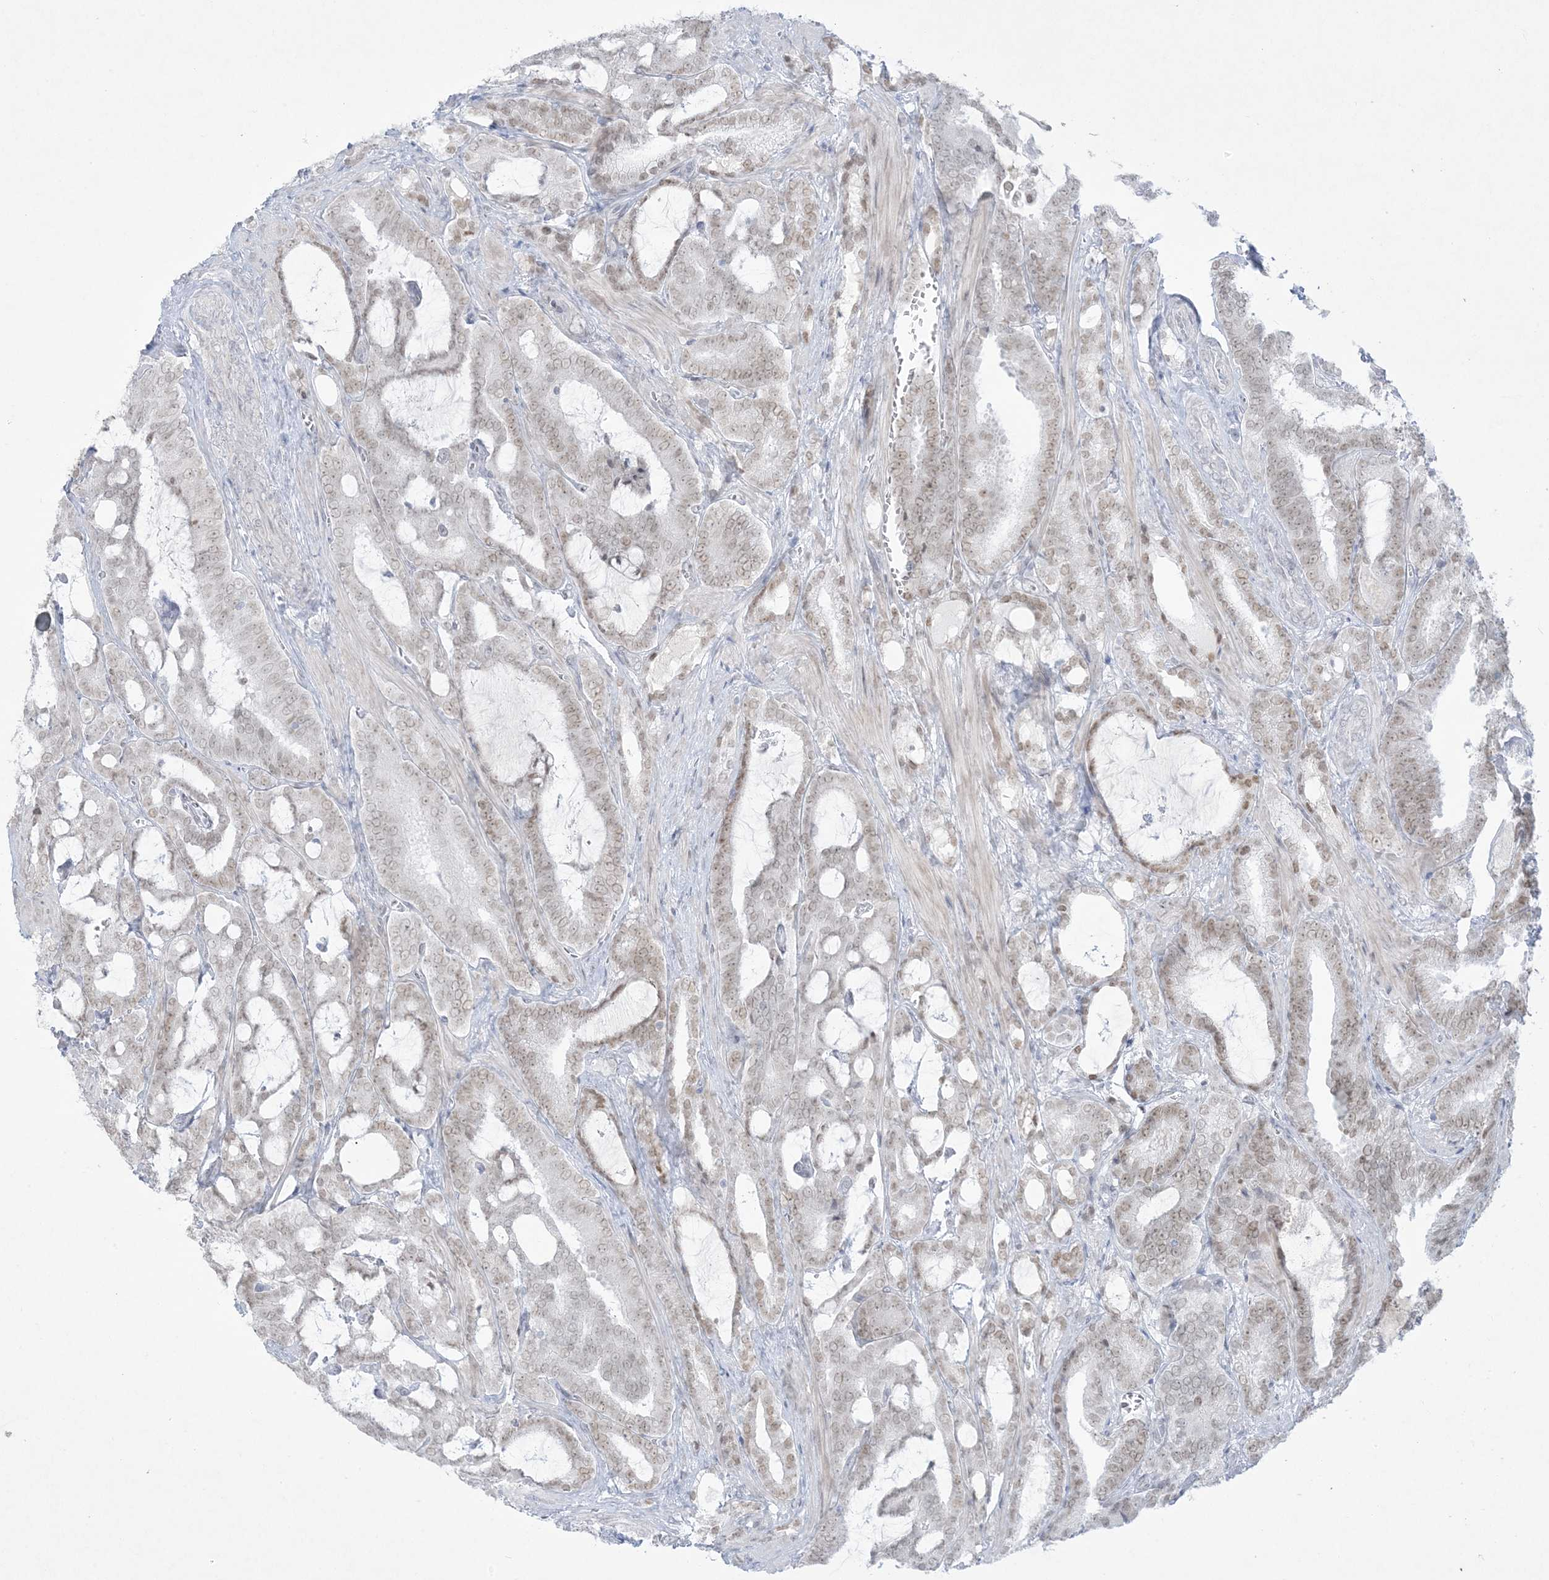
{"staining": {"intensity": "weak", "quantity": "25%-75%", "location": "nuclear"}, "tissue": "prostate cancer", "cell_type": "Tumor cells", "image_type": "cancer", "snomed": [{"axis": "morphology", "description": "Adenocarcinoma, High grade"}, {"axis": "topography", "description": "Prostate and seminal vesicle, NOS"}], "caption": "Immunohistochemistry histopathology image of neoplastic tissue: human prostate adenocarcinoma (high-grade) stained using IHC shows low levels of weak protein expression localized specifically in the nuclear of tumor cells, appearing as a nuclear brown color.", "gene": "HOMEZ", "patient": {"sex": "male", "age": 67}}